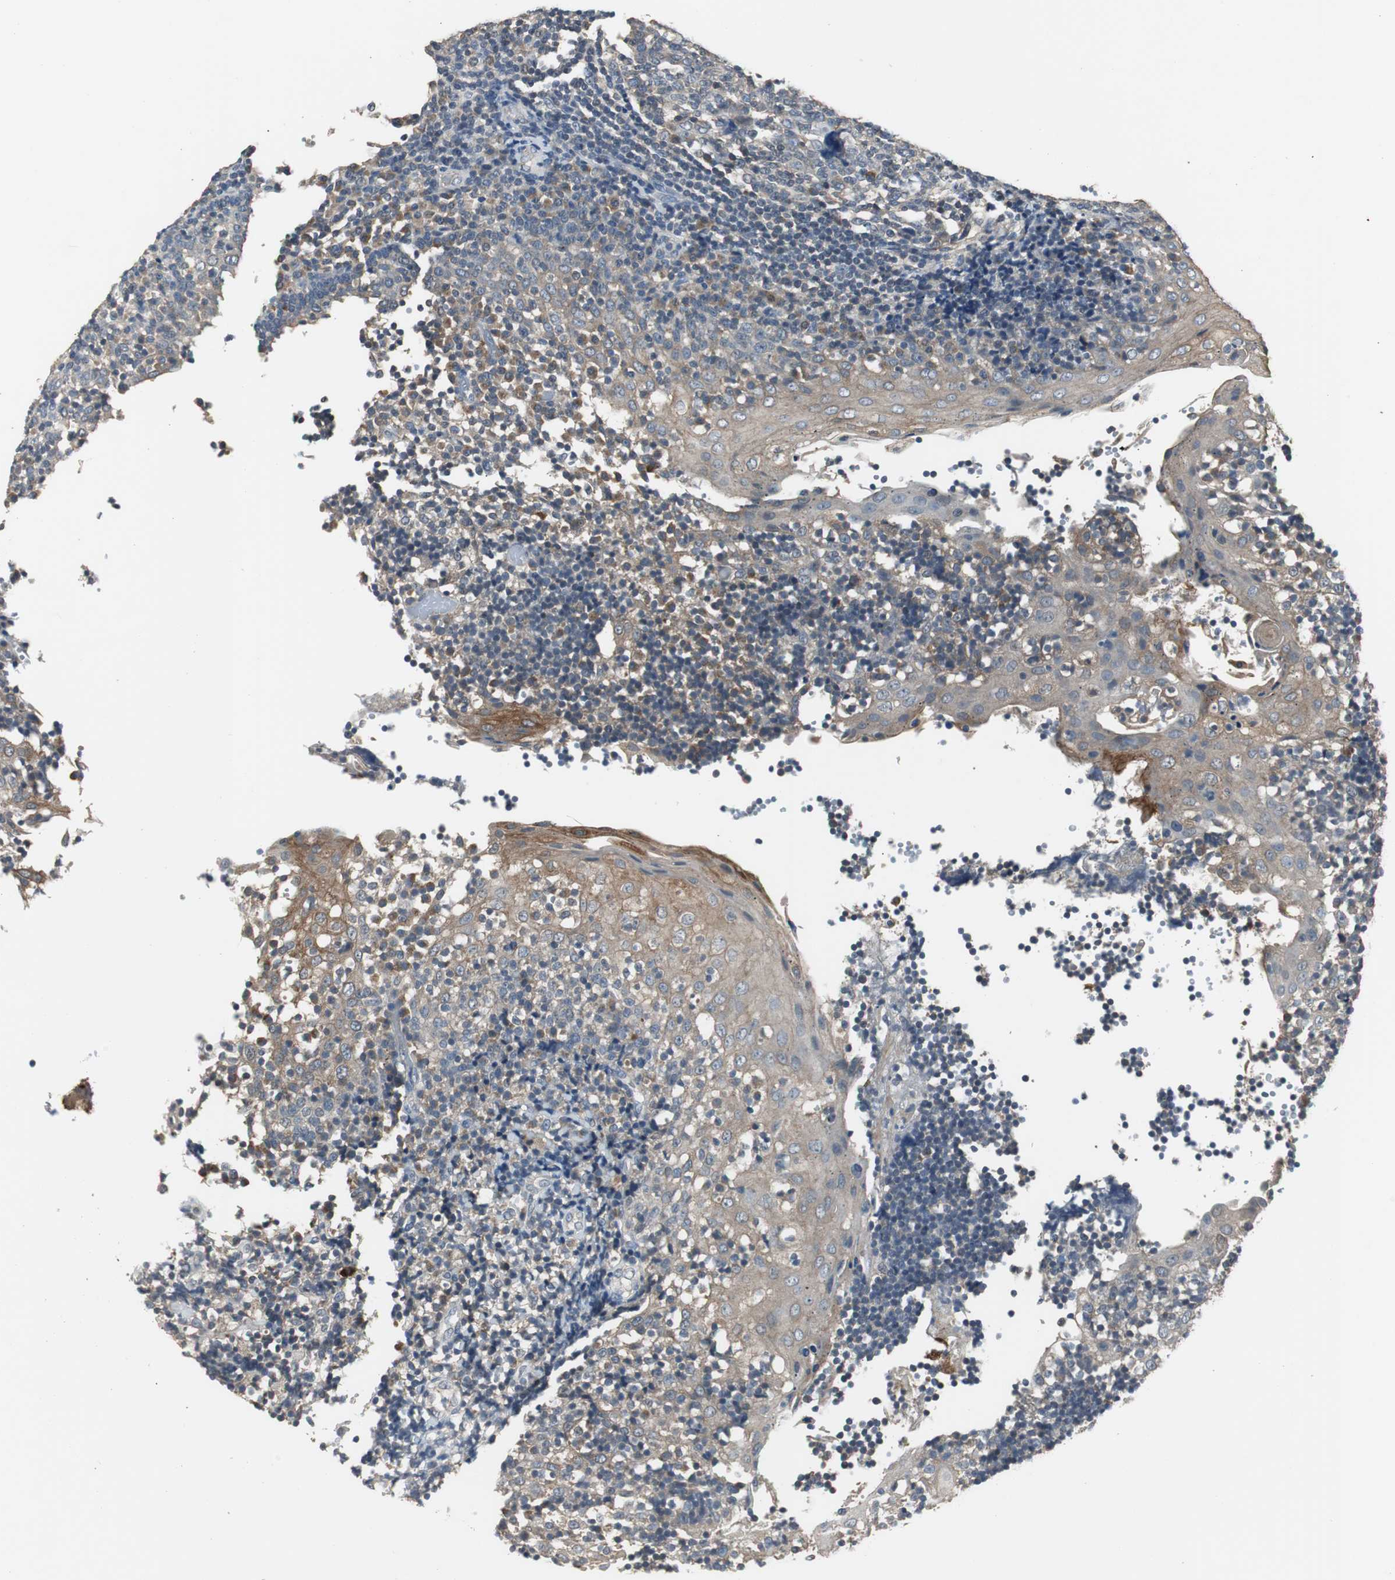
{"staining": {"intensity": "weak", "quantity": "<25%", "location": "cytoplasmic/membranous"}, "tissue": "tonsil", "cell_type": "Germinal center cells", "image_type": "normal", "snomed": [{"axis": "morphology", "description": "Normal tissue, NOS"}, {"axis": "topography", "description": "Tonsil"}], "caption": "IHC photomicrograph of normal human tonsil stained for a protein (brown), which displays no expression in germinal center cells.", "gene": "PTPRN2", "patient": {"sex": "female", "age": 40}}